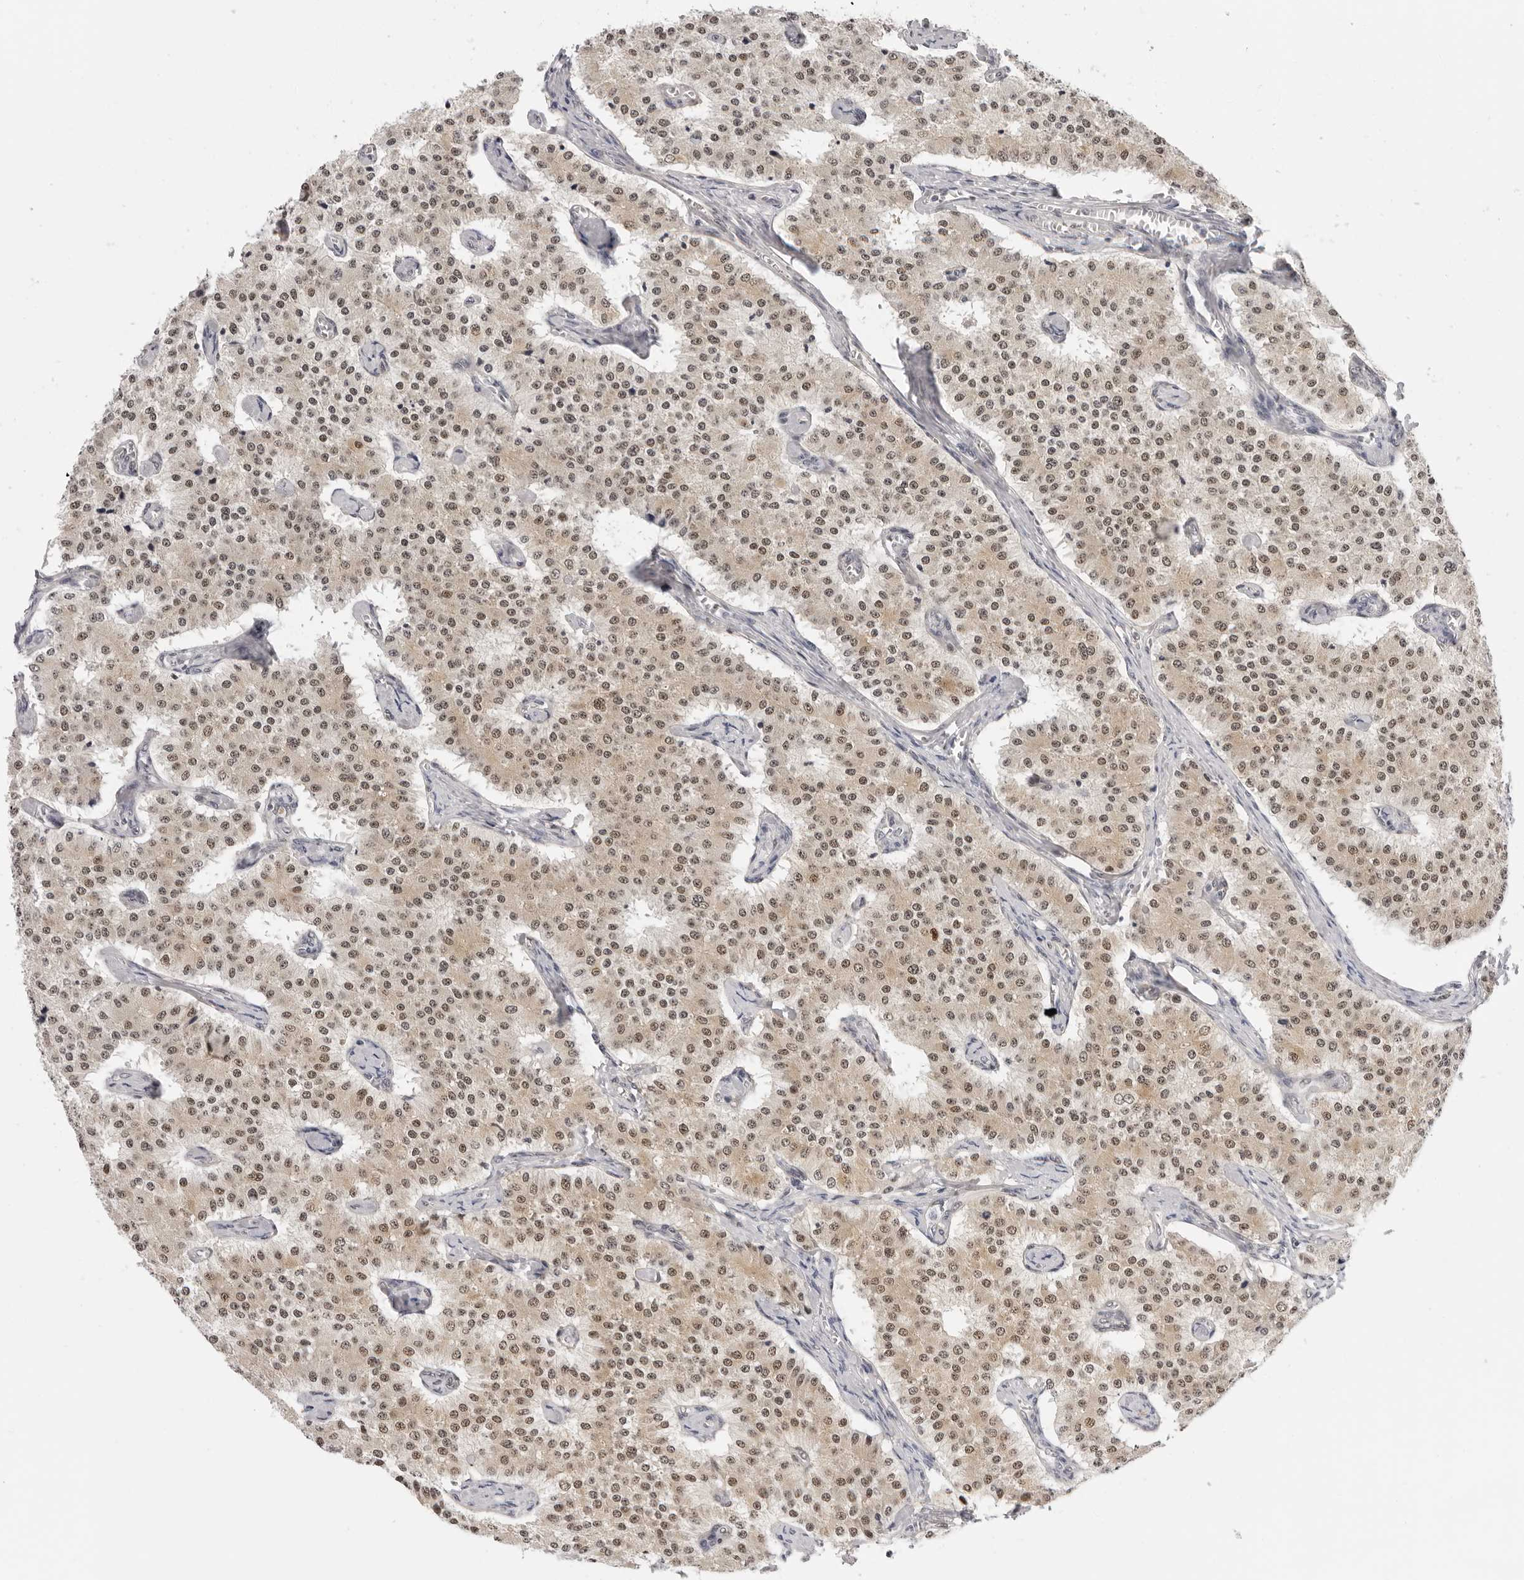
{"staining": {"intensity": "moderate", "quantity": ">75%", "location": "nuclear"}, "tissue": "carcinoid", "cell_type": "Tumor cells", "image_type": "cancer", "snomed": [{"axis": "morphology", "description": "Carcinoid, malignant, NOS"}, {"axis": "topography", "description": "Colon"}], "caption": "High-power microscopy captured an immunohistochemistry micrograph of carcinoid, revealing moderate nuclear staining in about >75% of tumor cells.", "gene": "WDR77", "patient": {"sex": "female", "age": 52}}